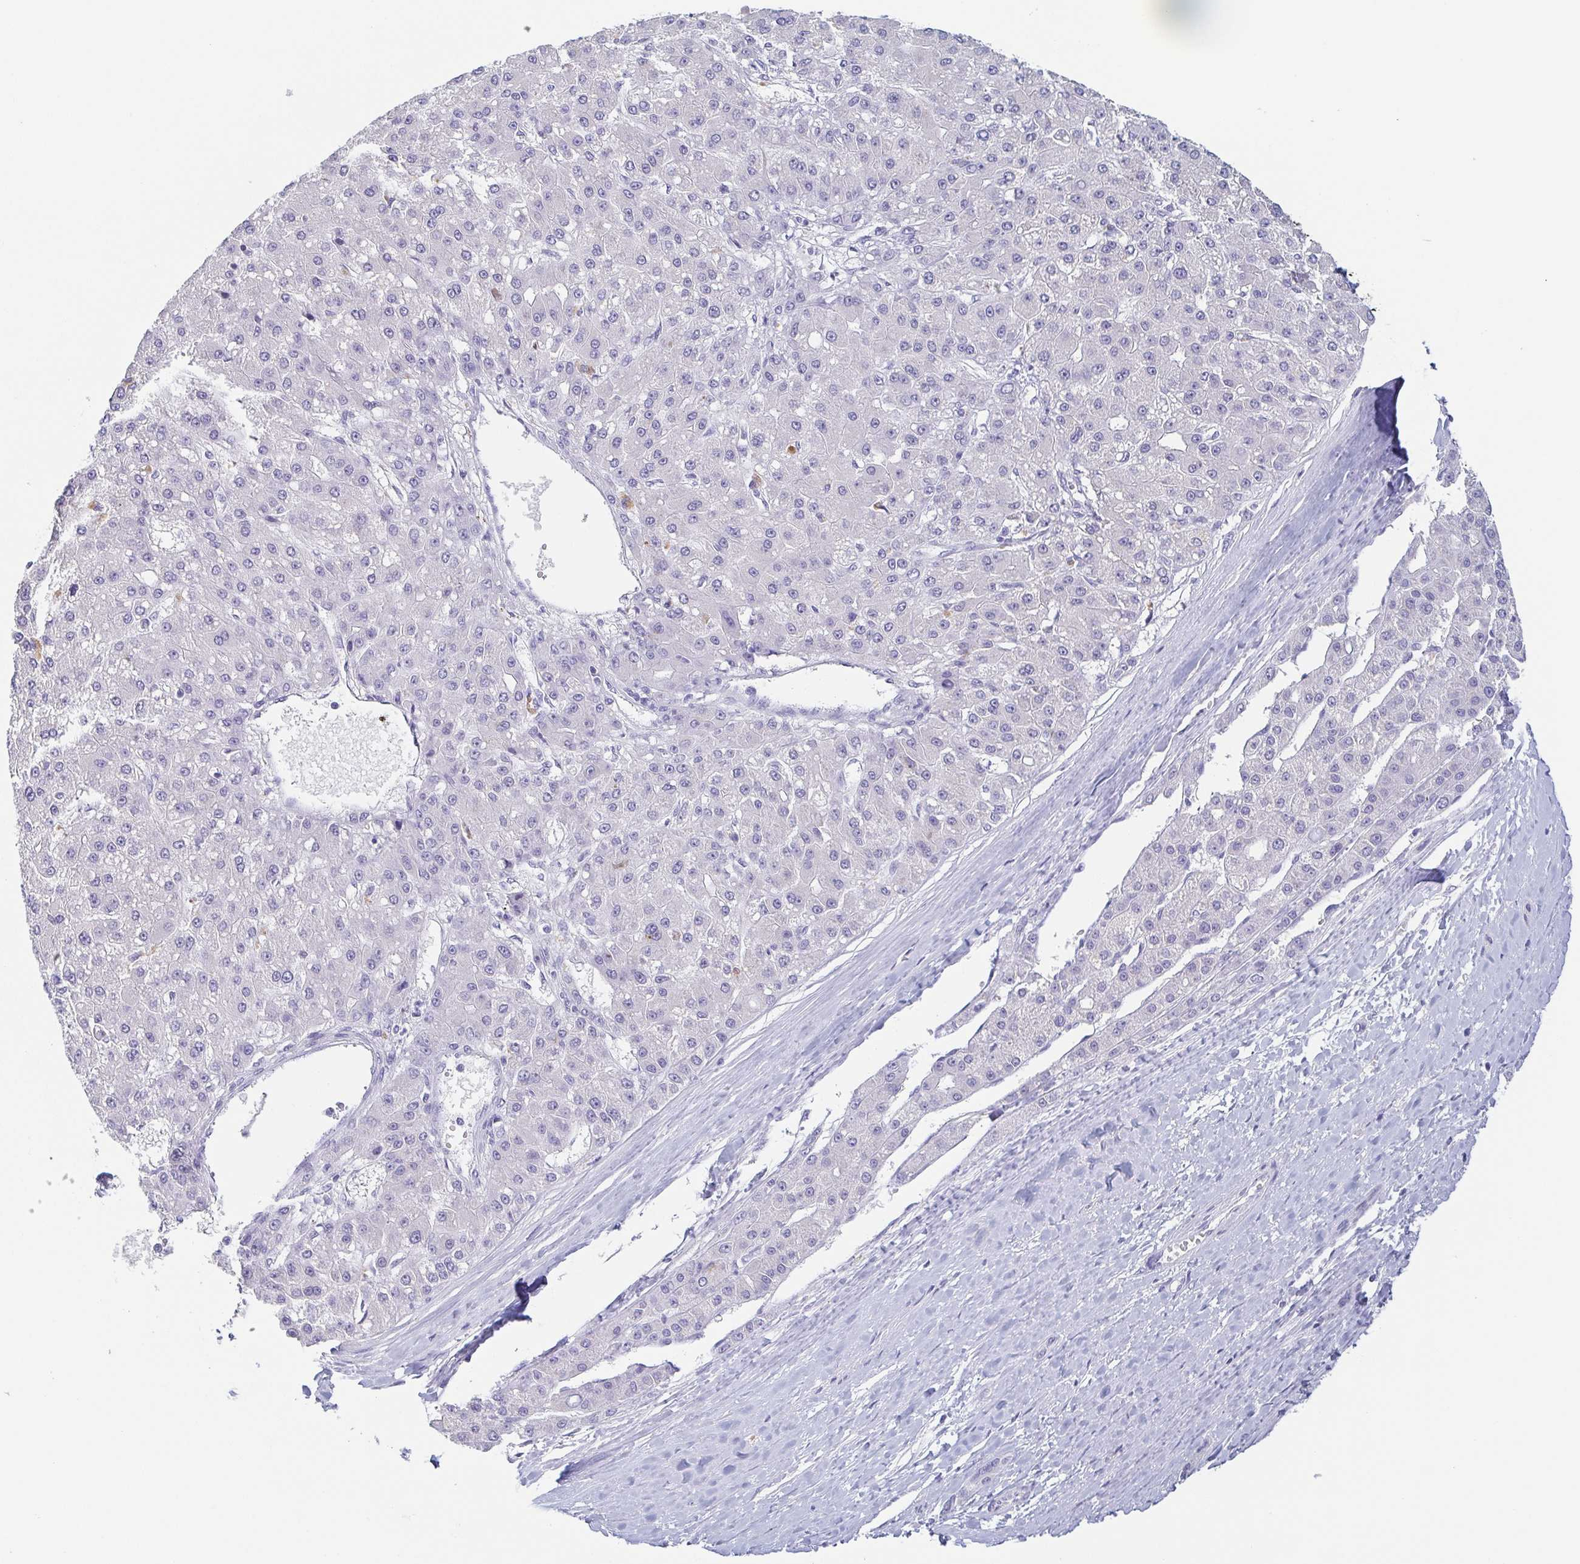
{"staining": {"intensity": "negative", "quantity": "none", "location": "none"}, "tissue": "liver cancer", "cell_type": "Tumor cells", "image_type": "cancer", "snomed": [{"axis": "morphology", "description": "Carcinoma, Hepatocellular, NOS"}, {"axis": "topography", "description": "Liver"}], "caption": "This image is of liver hepatocellular carcinoma stained with immunohistochemistry (IHC) to label a protein in brown with the nuclei are counter-stained blue. There is no expression in tumor cells.", "gene": "ITLN1", "patient": {"sex": "male", "age": 67}}